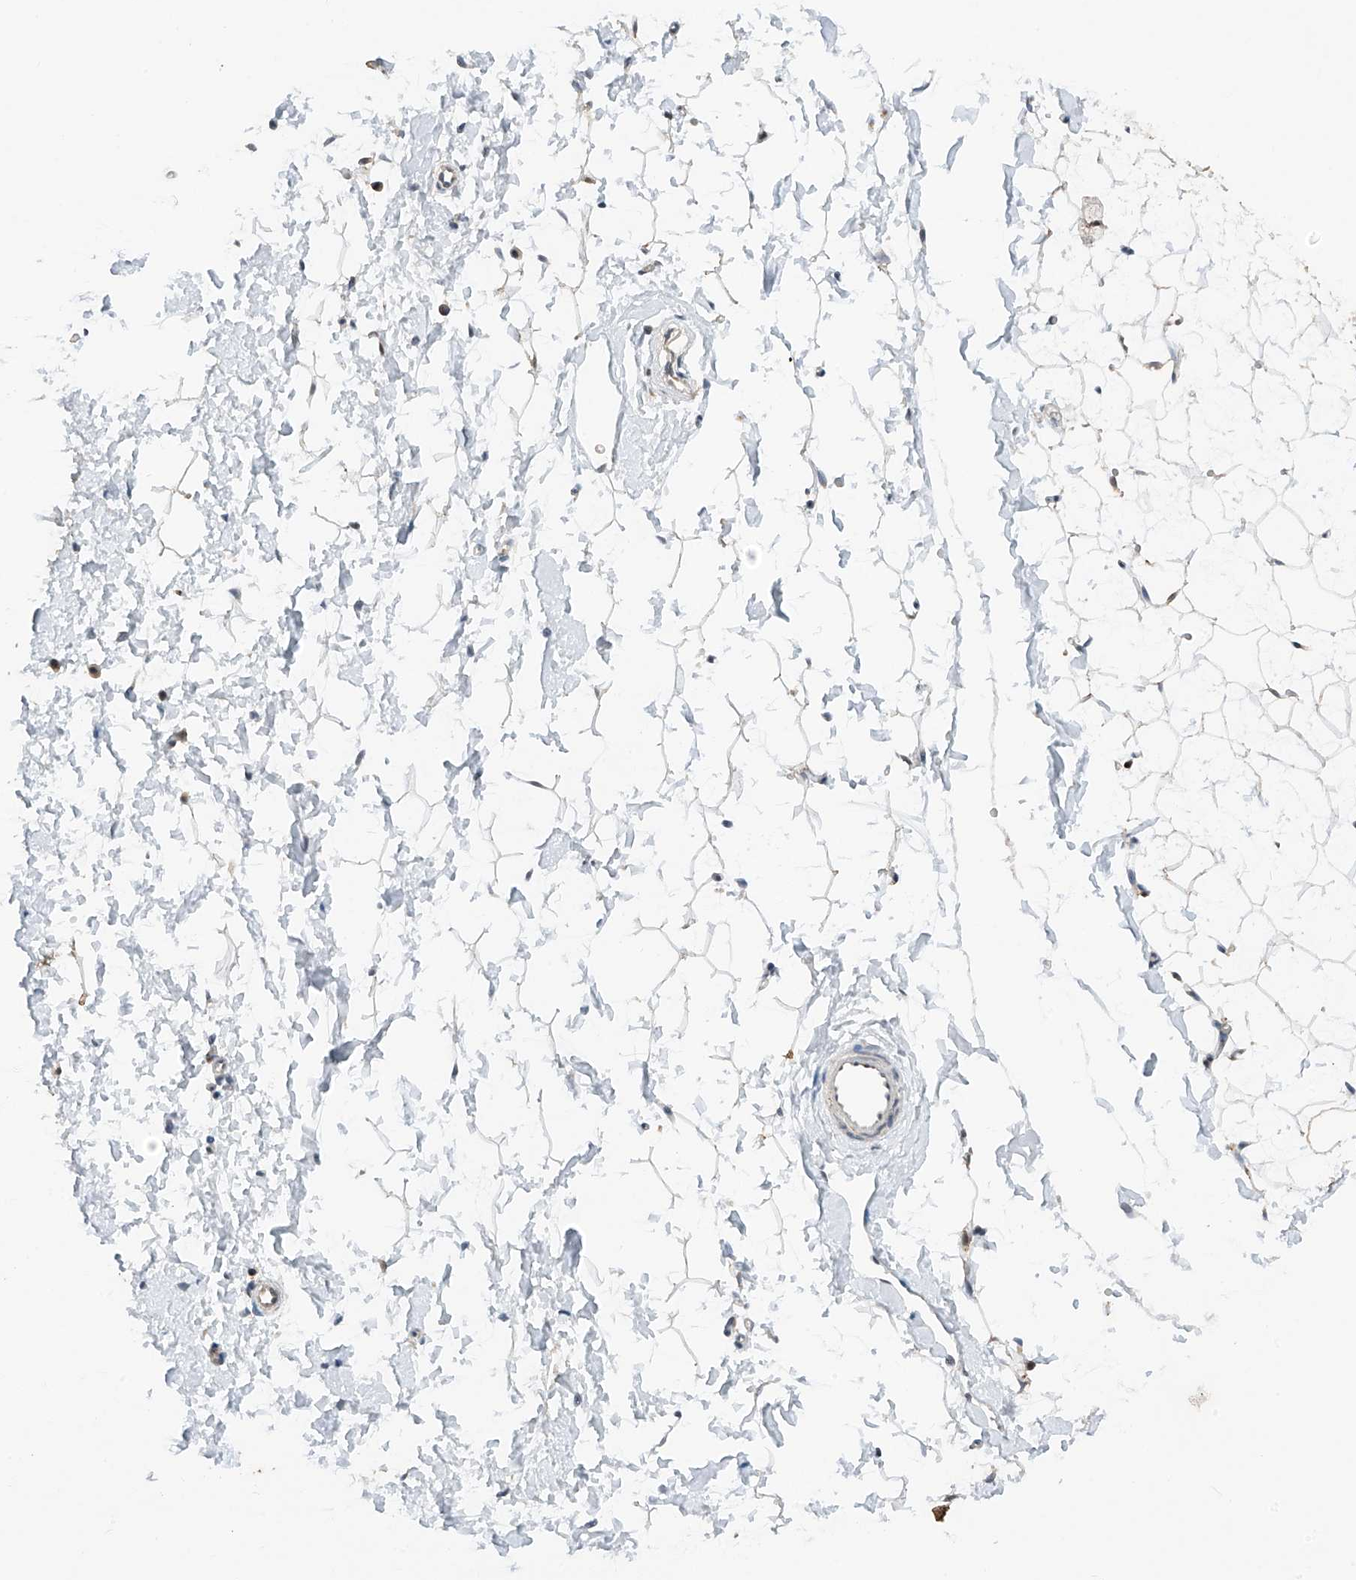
{"staining": {"intensity": "moderate", "quantity": "25%-75%", "location": "cytoplasmic/membranous,nuclear"}, "tissue": "soft tissue", "cell_type": "Chondrocytes", "image_type": "normal", "snomed": [{"axis": "morphology", "description": "Normal tissue, NOS"}, {"axis": "topography", "description": "Breast"}], "caption": "Brown immunohistochemical staining in unremarkable soft tissue reveals moderate cytoplasmic/membranous,nuclear positivity in approximately 25%-75% of chondrocytes.", "gene": "RPAIN", "patient": {"sex": "female", "age": 23}}